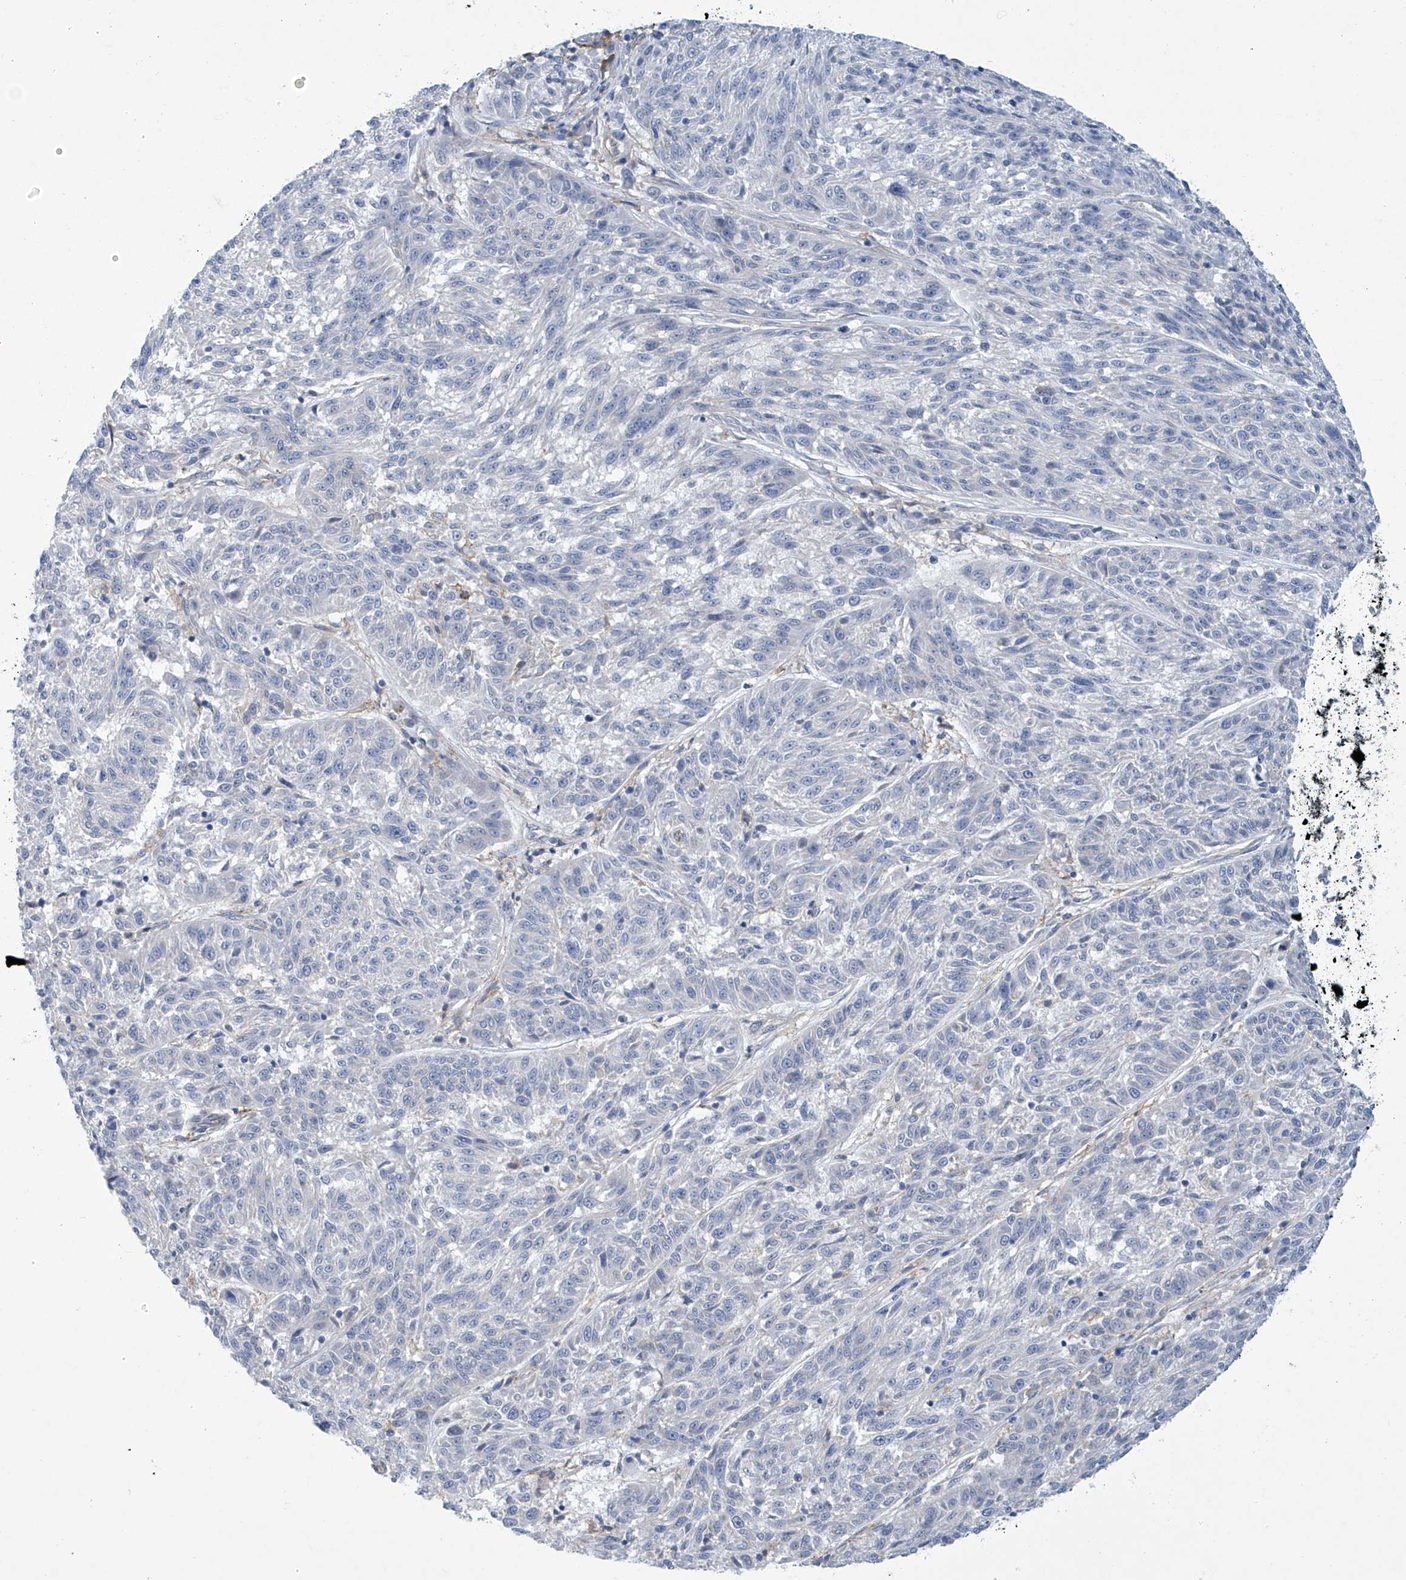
{"staining": {"intensity": "negative", "quantity": "none", "location": "none"}, "tissue": "melanoma", "cell_type": "Tumor cells", "image_type": "cancer", "snomed": [{"axis": "morphology", "description": "Malignant melanoma, NOS"}, {"axis": "topography", "description": "Skin"}], "caption": "Photomicrograph shows no protein expression in tumor cells of malignant melanoma tissue.", "gene": "ABHD13", "patient": {"sex": "male", "age": 53}}